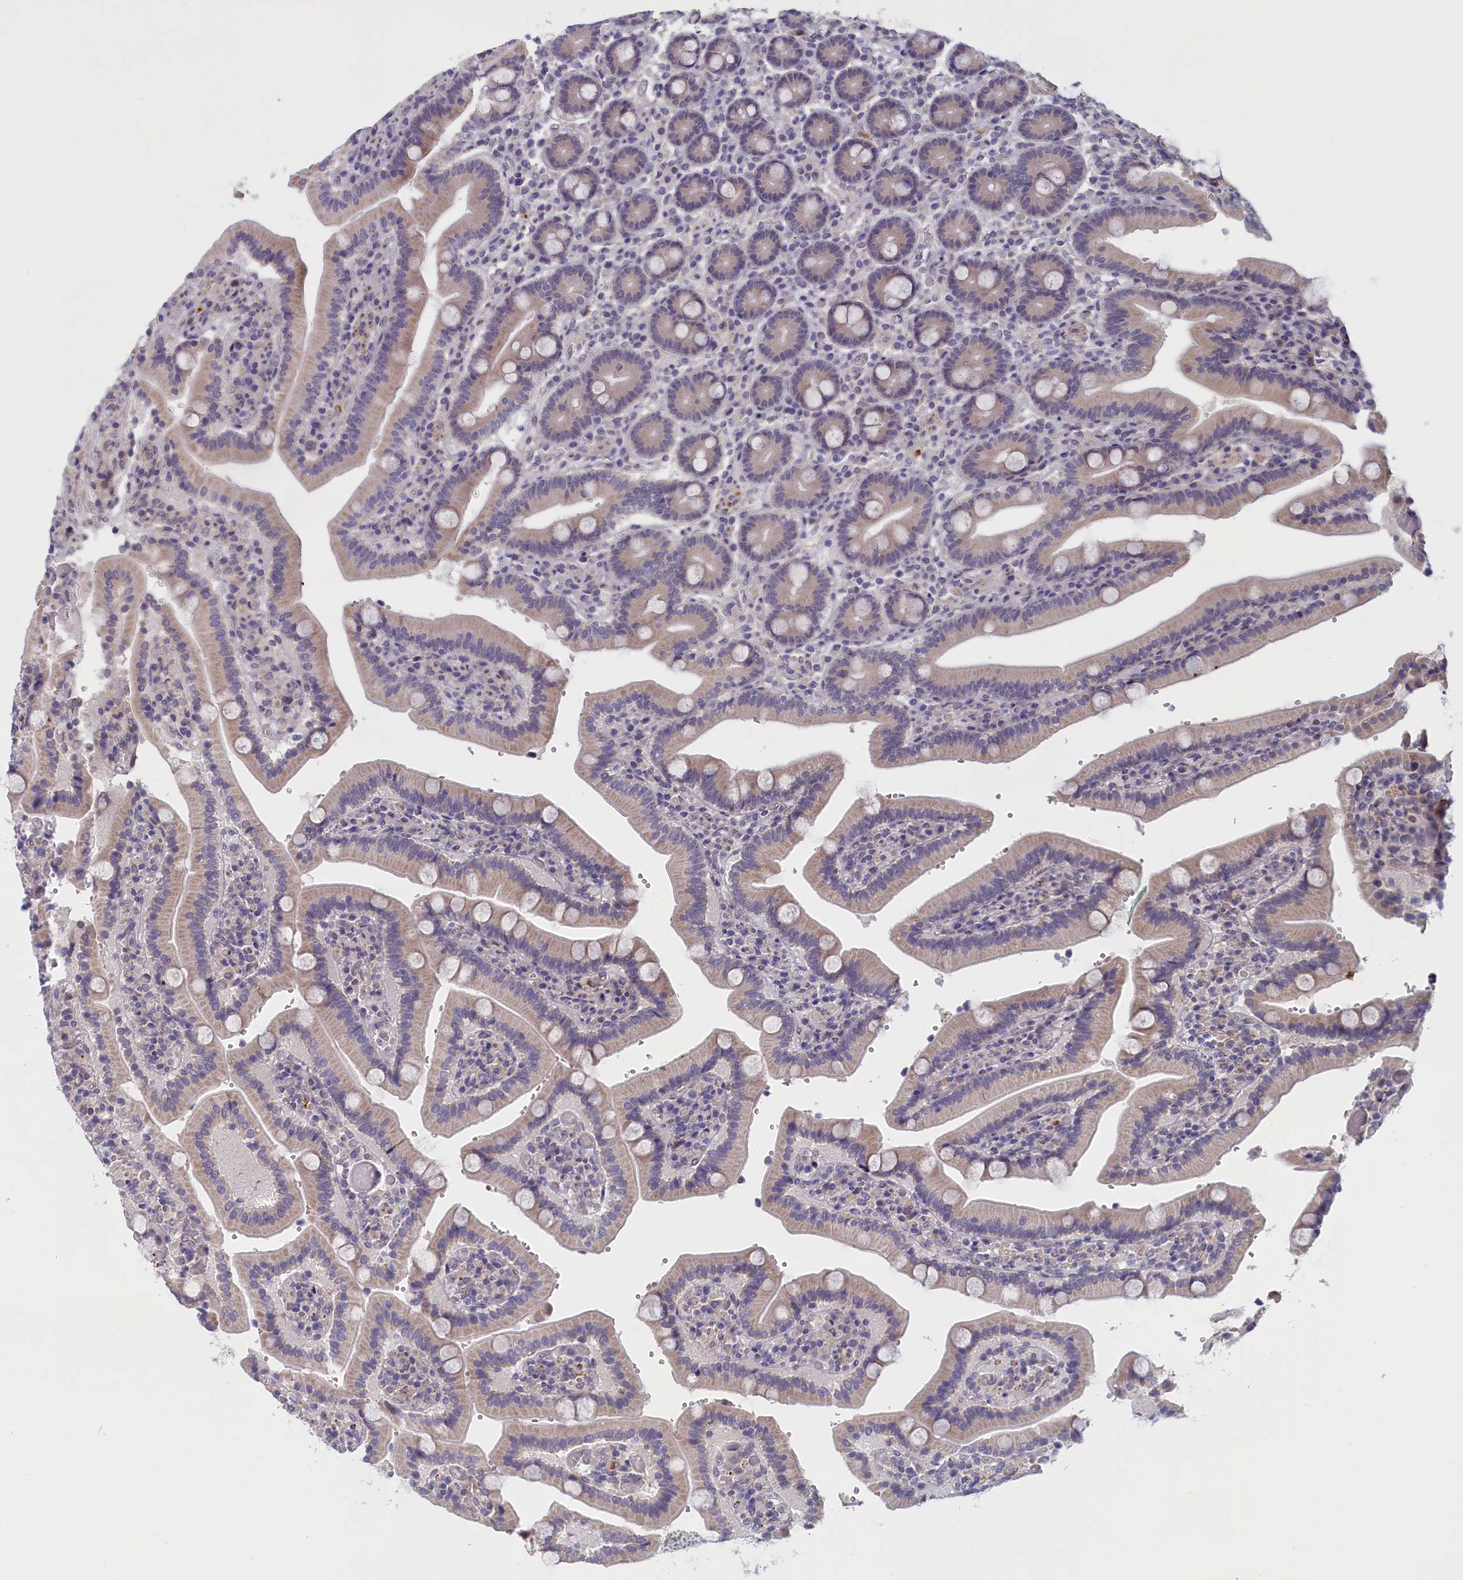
{"staining": {"intensity": "moderate", "quantity": "25%-75%", "location": "cytoplasmic/membranous"}, "tissue": "duodenum", "cell_type": "Glandular cells", "image_type": "normal", "snomed": [{"axis": "morphology", "description": "Normal tissue, NOS"}, {"axis": "topography", "description": "Duodenum"}], "caption": "This histopathology image displays immunohistochemistry (IHC) staining of benign duodenum, with medium moderate cytoplasmic/membranous staining in approximately 25%-75% of glandular cells.", "gene": "IGFALS", "patient": {"sex": "female", "age": 62}}